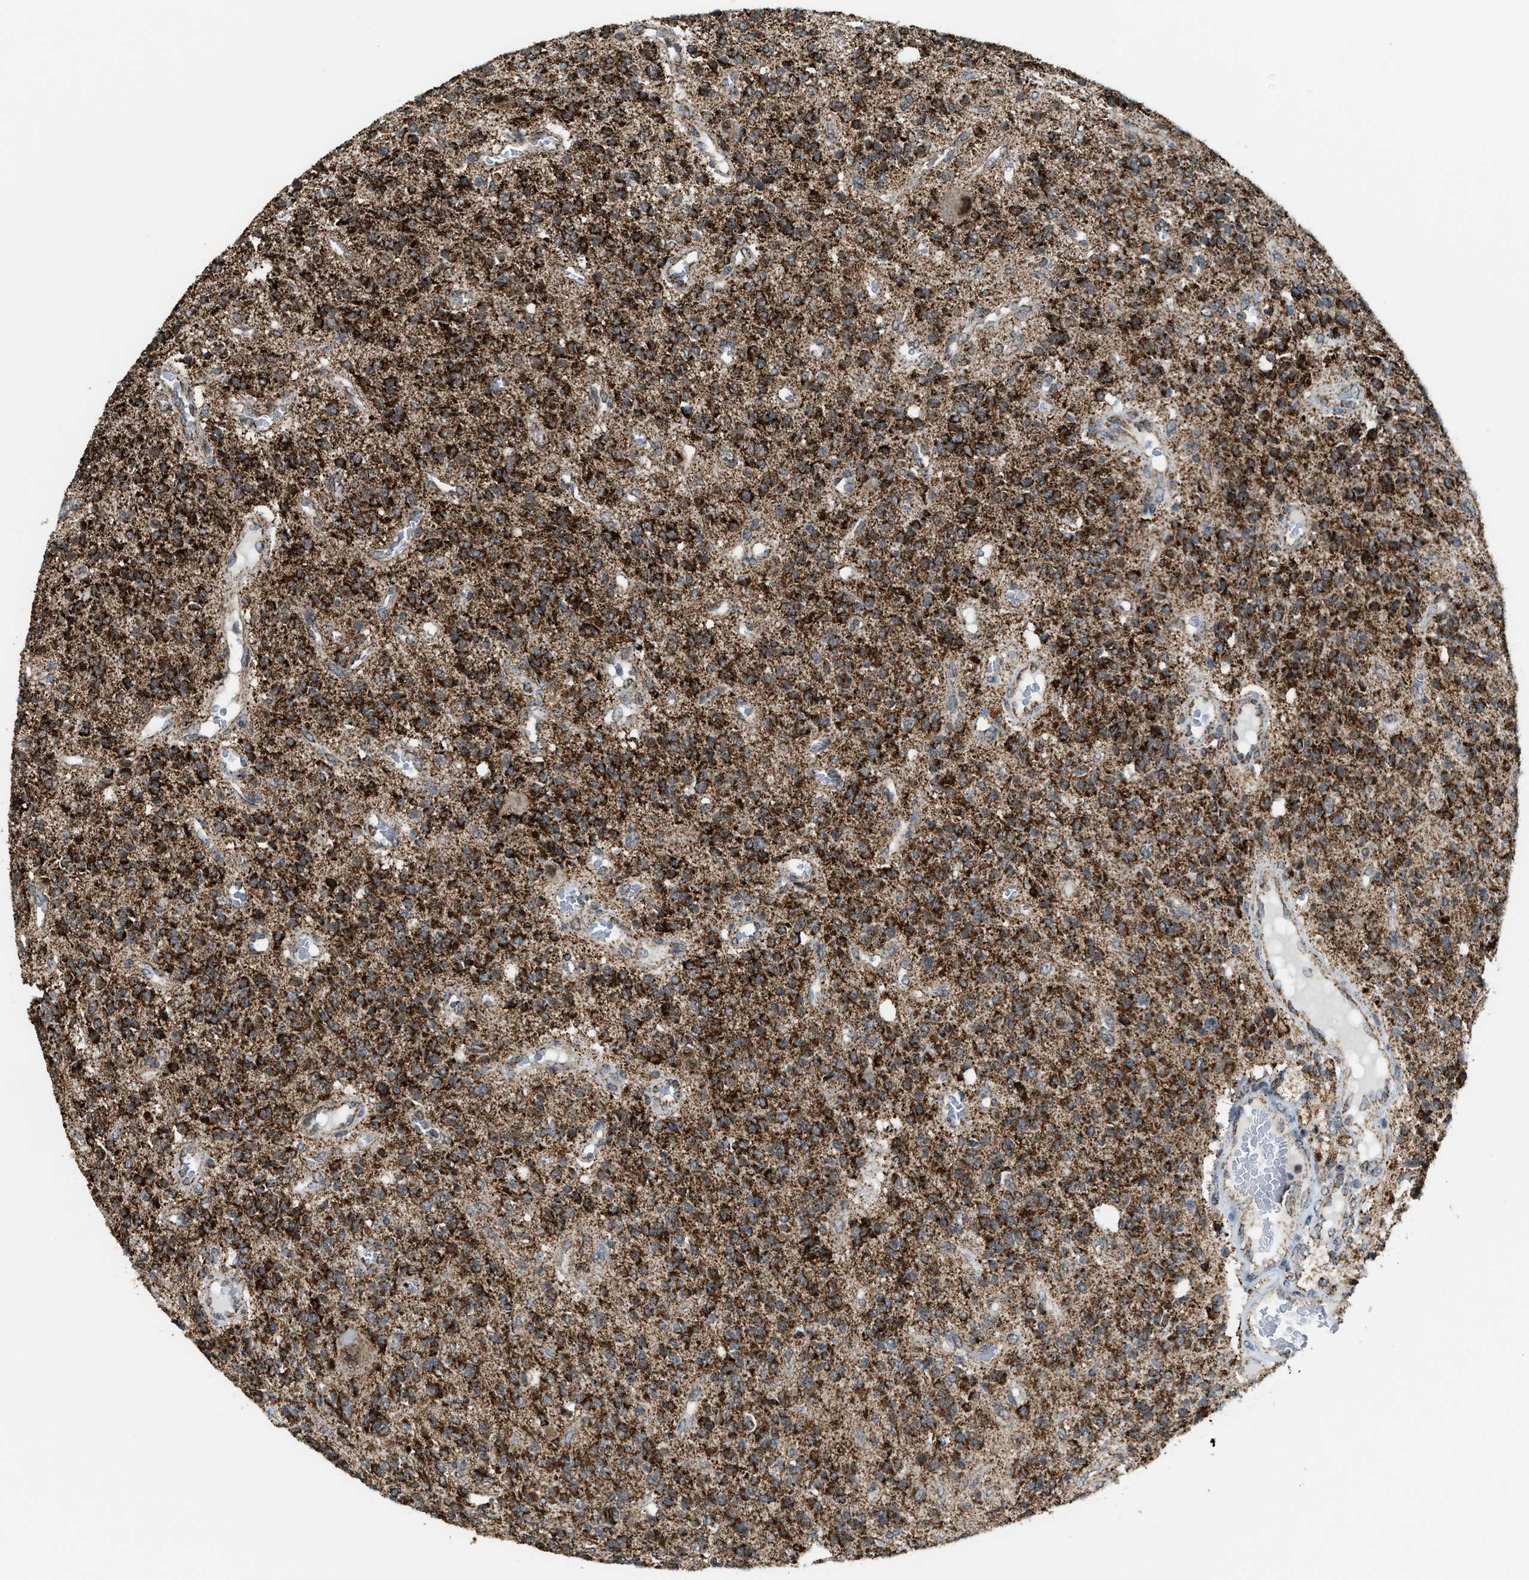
{"staining": {"intensity": "strong", "quantity": ">75%", "location": "cytoplasmic/membranous"}, "tissue": "glioma", "cell_type": "Tumor cells", "image_type": "cancer", "snomed": [{"axis": "morphology", "description": "Glioma, malignant, High grade"}, {"axis": "topography", "description": "Brain"}], "caption": "A brown stain labels strong cytoplasmic/membranous staining of a protein in human glioma tumor cells.", "gene": "HIBADH", "patient": {"sex": "male", "age": 34}}